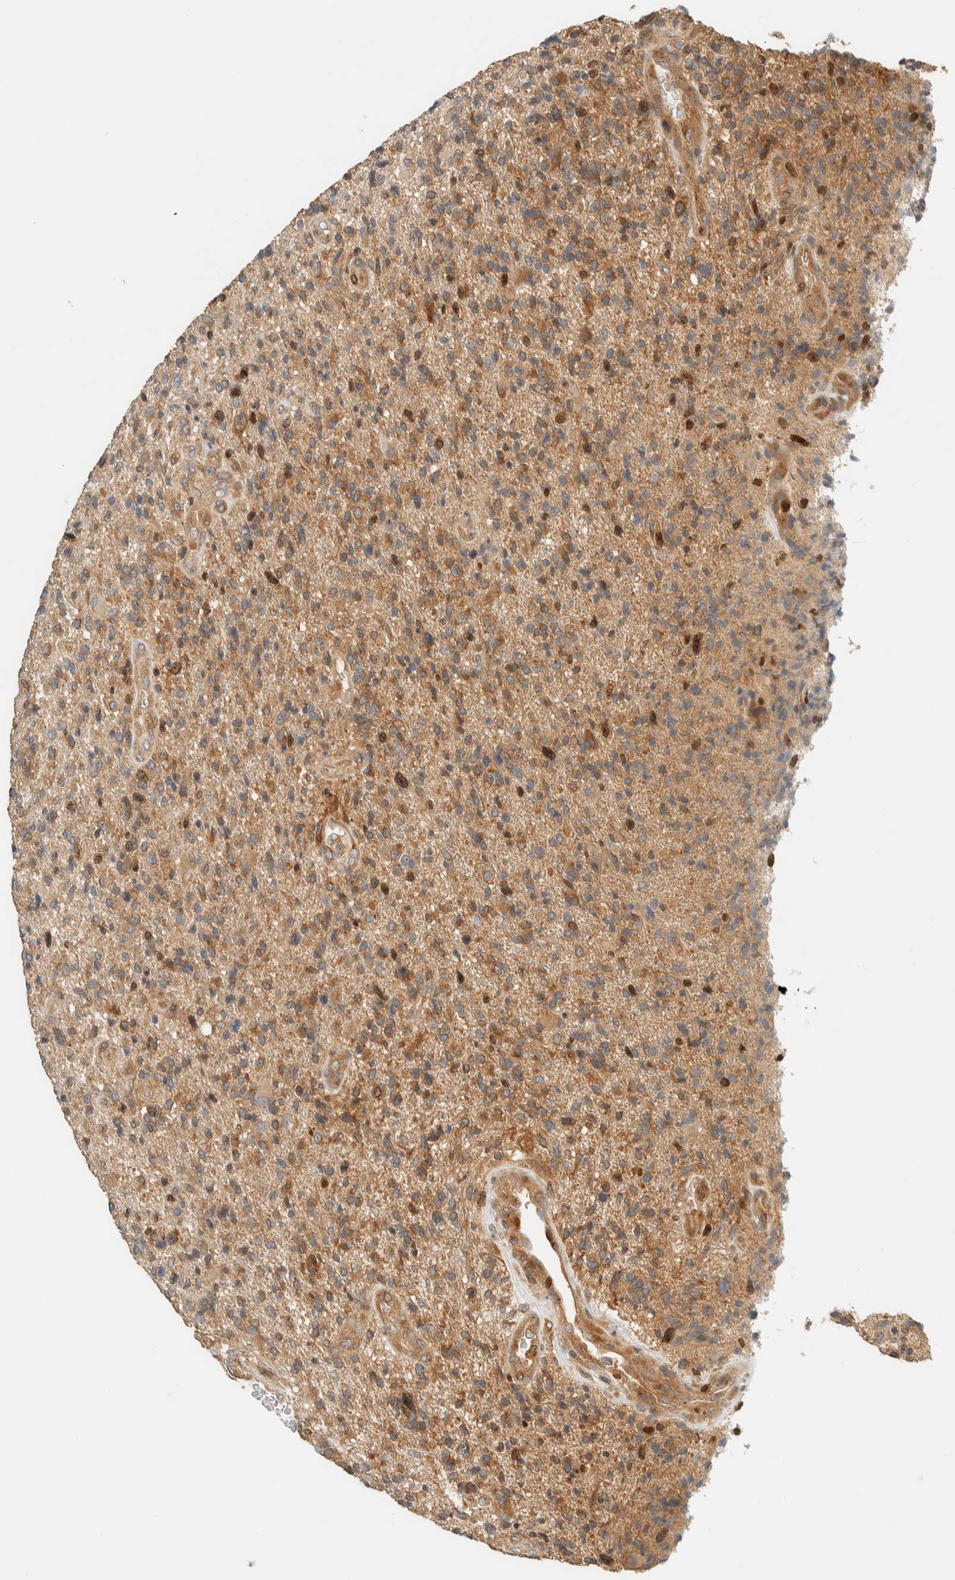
{"staining": {"intensity": "moderate", "quantity": ">75%", "location": "cytoplasmic/membranous"}, "tissue": "glioma", "cell_type": "Tumor cells", "image_type": "cancer", "snomed": [{"axis": "morphology", "description": "Glioma, malignant, High grade"}, {"axis": "topography", "description": "Brain"}], "caption": "Moderate cytoplasmic/membranous expression for a protein is present in about >75% of tumor cells of malignant glioma (high-grade) using immunohistochemistry (IHC).", "gene": "ARFGEF1", "patient": {"sex": "male", "age": 72}}